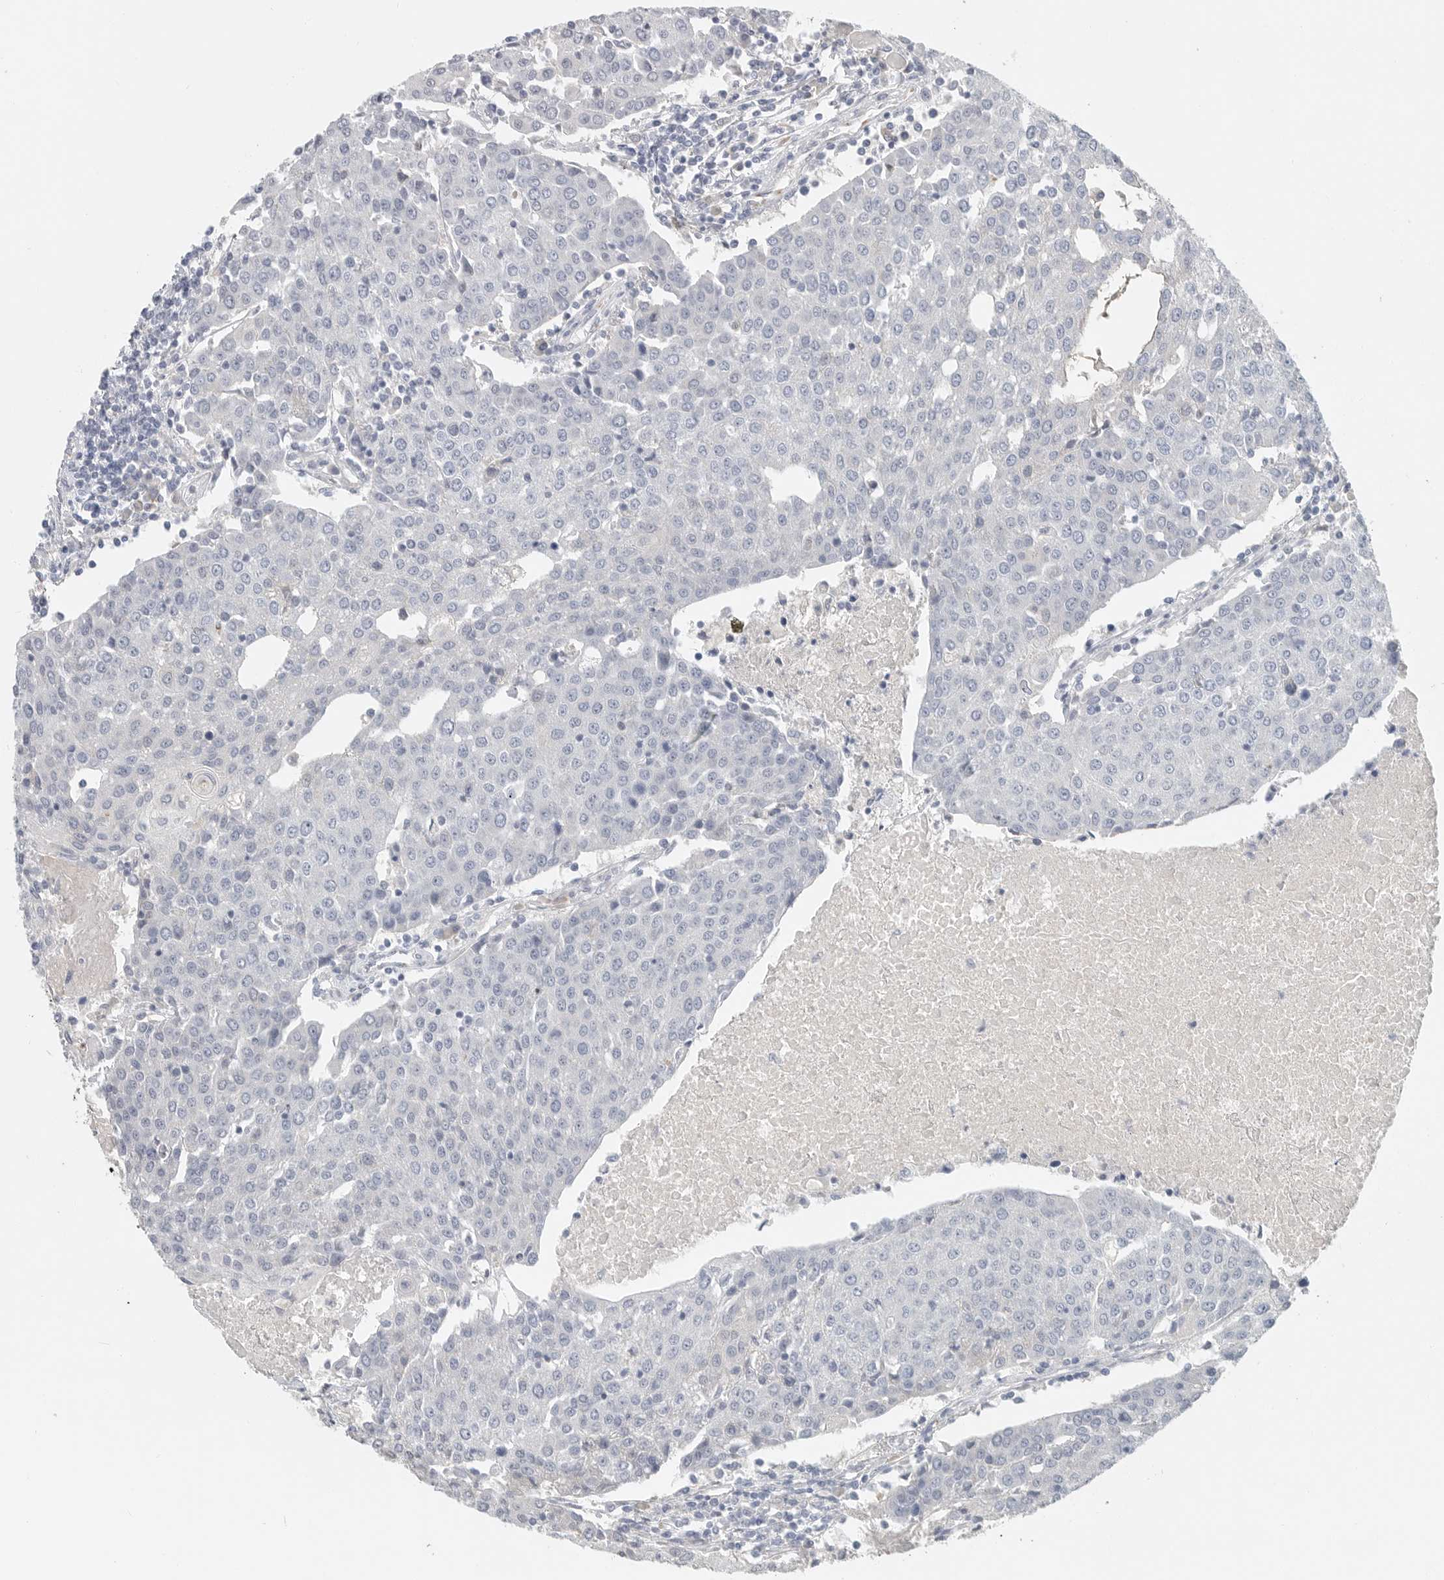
{"staining": {"intensity": "negative", "quantity": "none", "location": "none"}, "tissue": "urothelial cancer", "cell_type": "Tumor cells", "image_type": "cancer", "snomed": [{"axis": "morphology", "description": "Urothelial carcinoma, High grade"}, {"axis": "topography", "description": "Urinary bladder"}], "caption": "Human high-grade urothelial carcinoma stained for a protein using IHC displays no expression in tumor cells.", "gene": "PAM", "patient": {"sex": "female", "age": 85}}